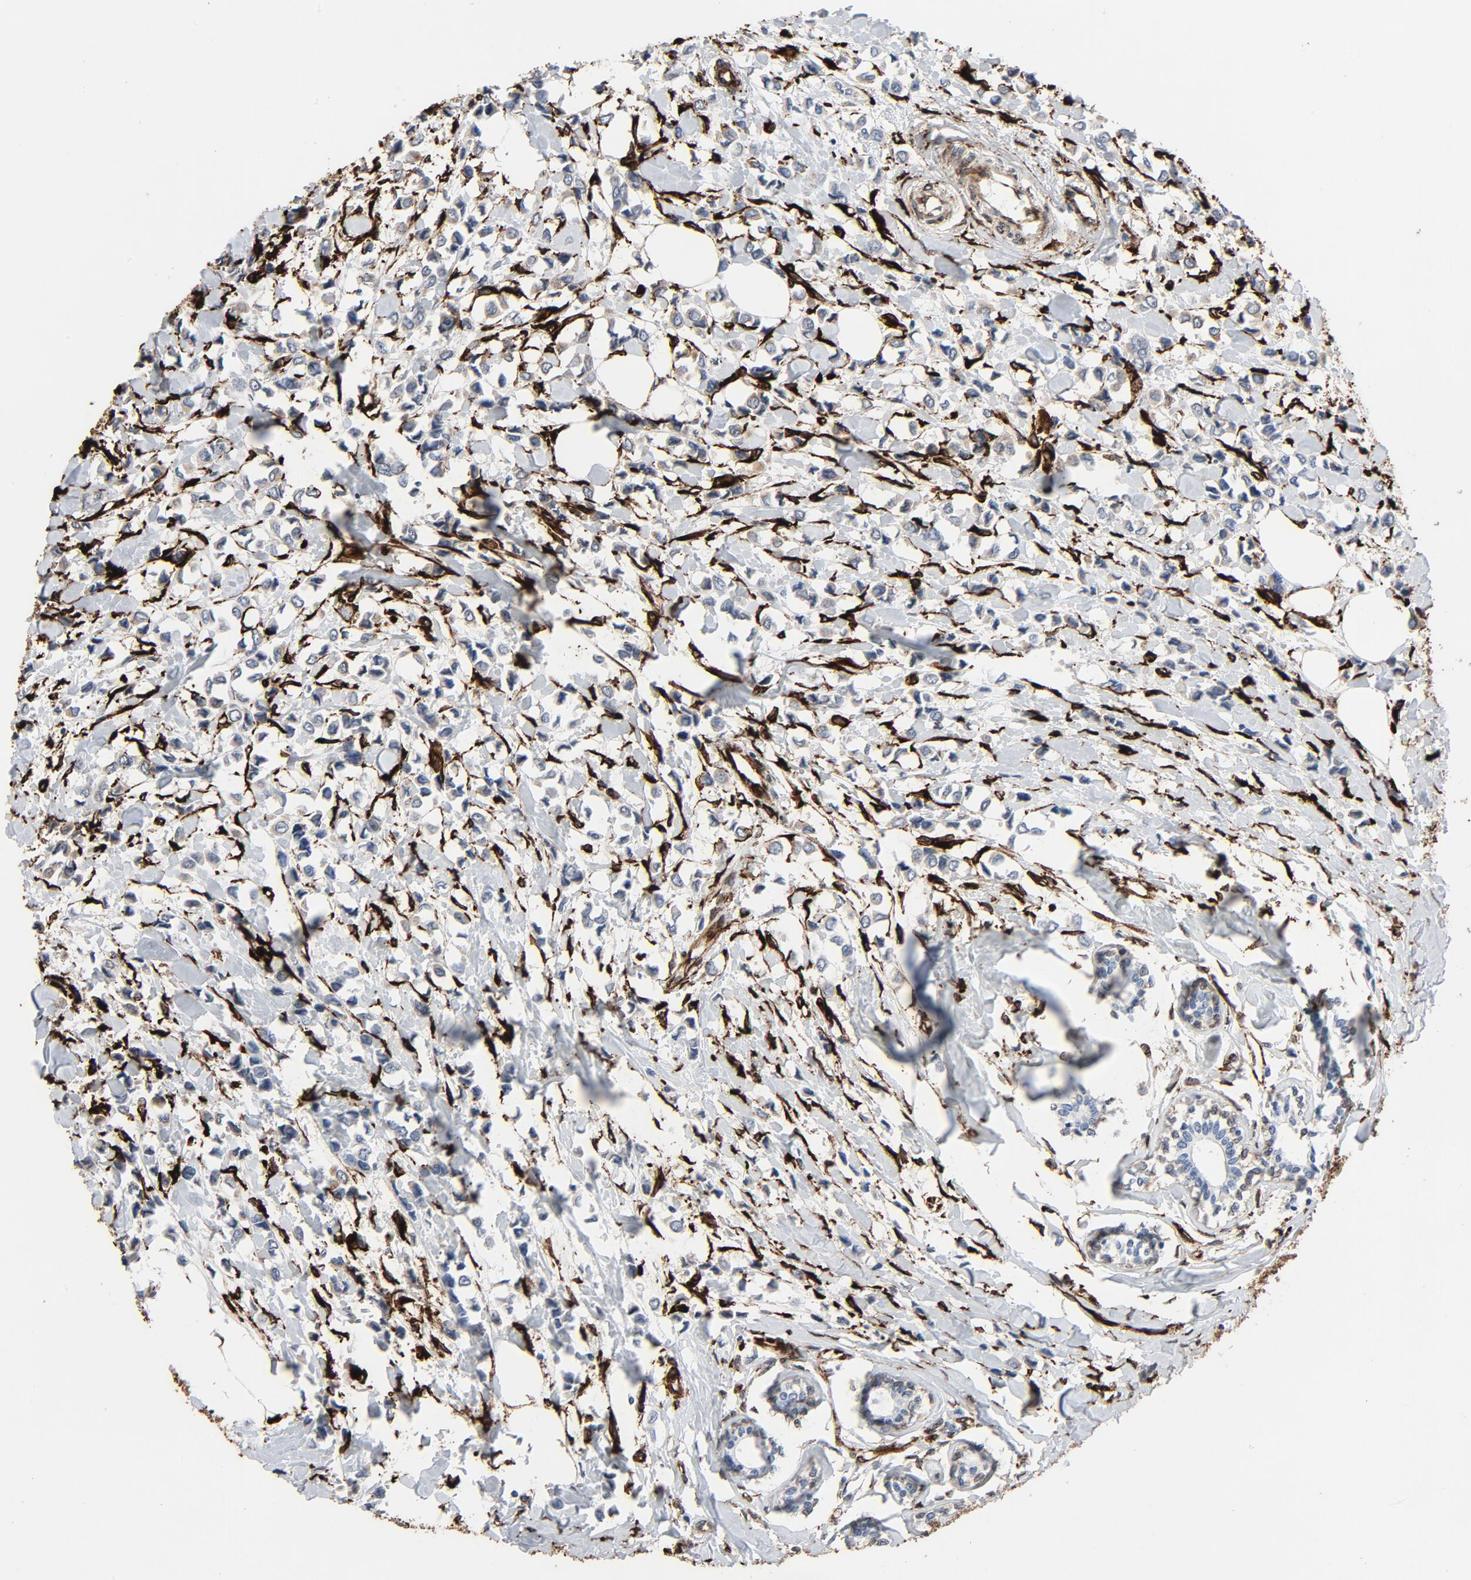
{"staining": {"intensity": "weak", "quantity": "<25%", "location": "cytoplasmic/membranous"}, "tissue": "breast cancer", "cell_type": "Tumor cells", "image_type": "cancer", "snomed": [{"axis": "morphology", "description": "Lobular carcinoma"}, {"axis": "topography", "description": "Breast"}], "caption": "DAB immunohistochemical staining of breast cancer reveals no significant expression in tumor cells. Nuclei are stained in blue.", "gene": "SERPINH1", "patient": {"sex": "female", "age": 55}}